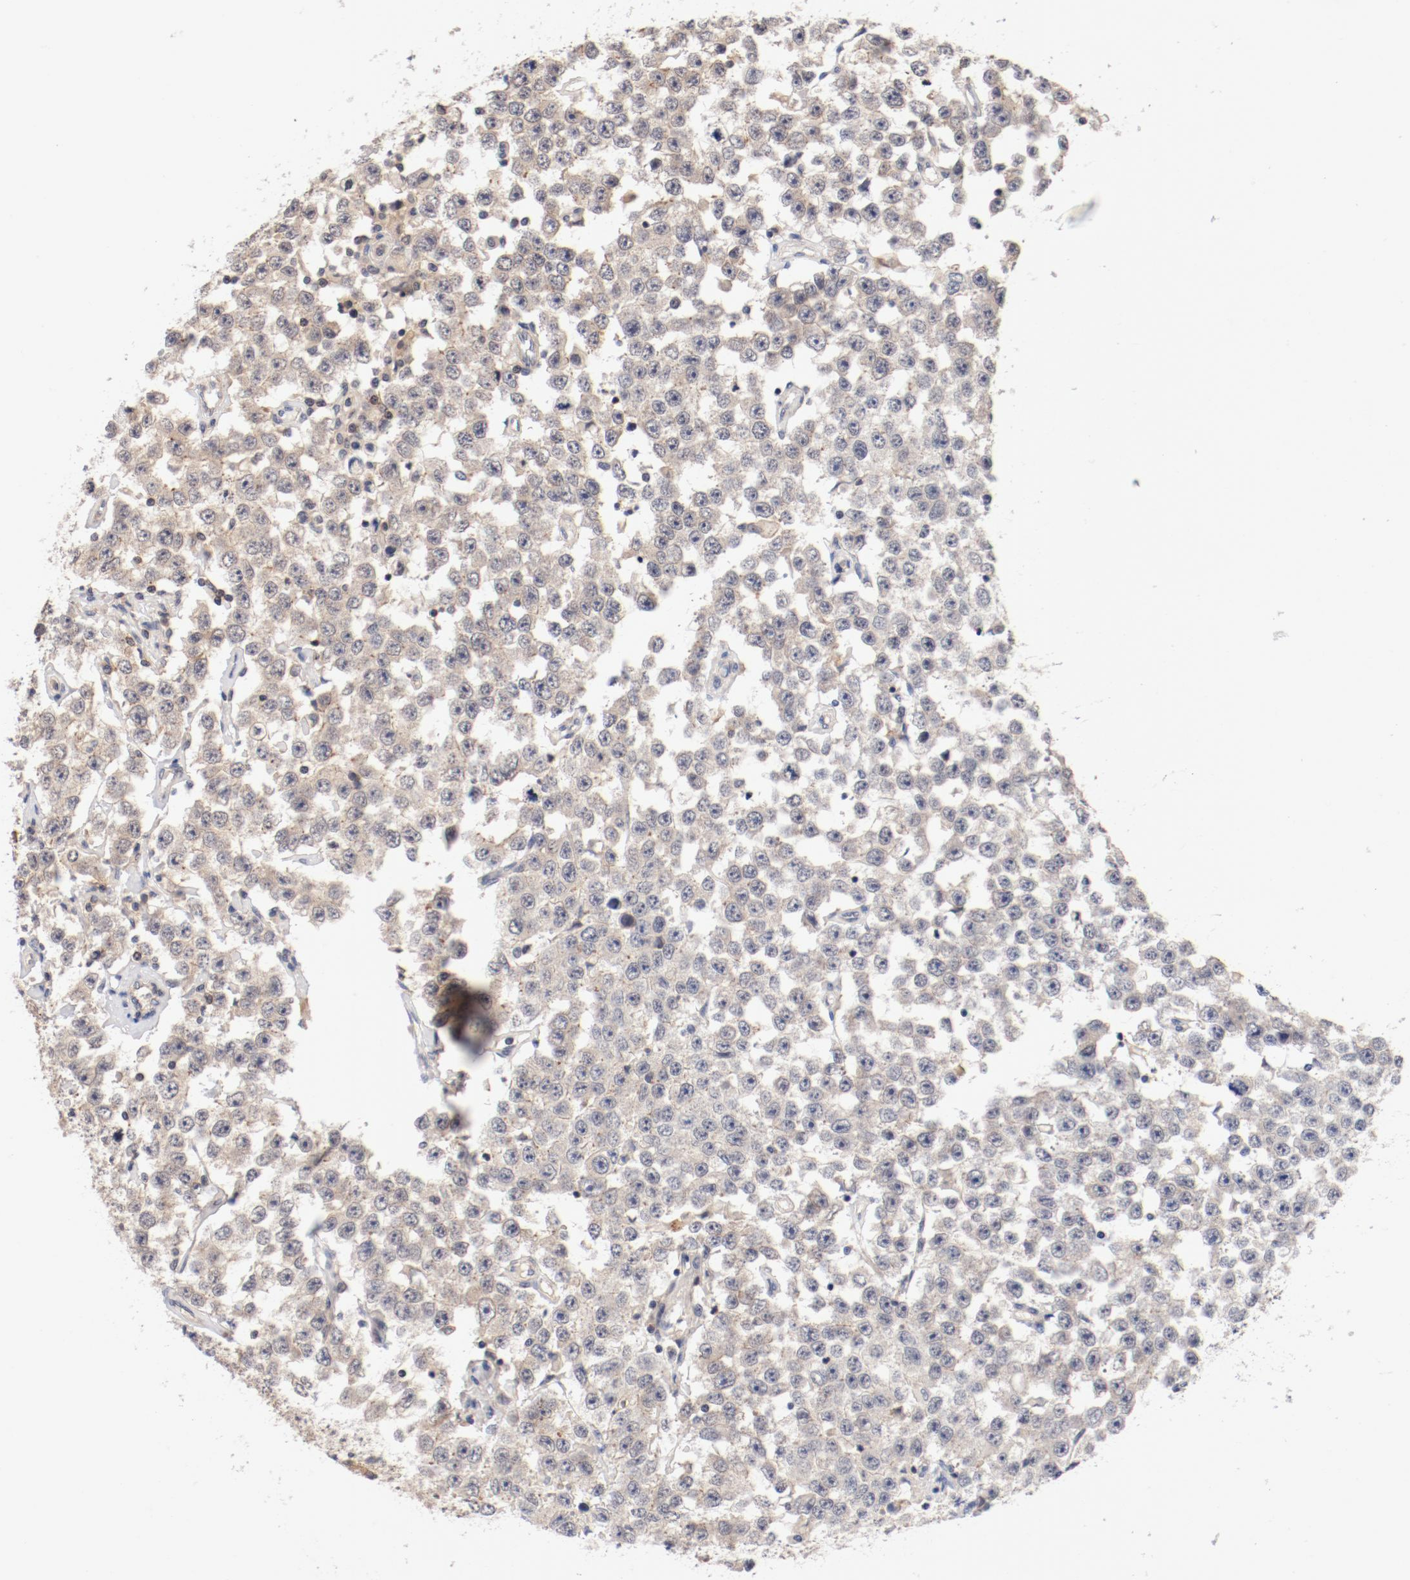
{"staining": {"intensity": "negative", "quantity": "none", "location": "none"}, "tissue": "testis cancer", "cell_type": "Tumor cells", "image_type": "cancer", "snomed": [{"axis": "morphology", "description": "Seminoma, NOS"}, {"axis": "topography", "description": "Testis"}], "caption": "This is a photomicrograph of immunohistochemistry (IHC) staining of testis cancer (seminoma), which shows no expression in tumor cells. The staining was performed using DAB to visualize the protein expression in brown, while the nuclei were stained in blue with hematoxylin (Magnification: 20x).", "gene": "ZNF267", "patient": {"sex": "male", "age": 52}}